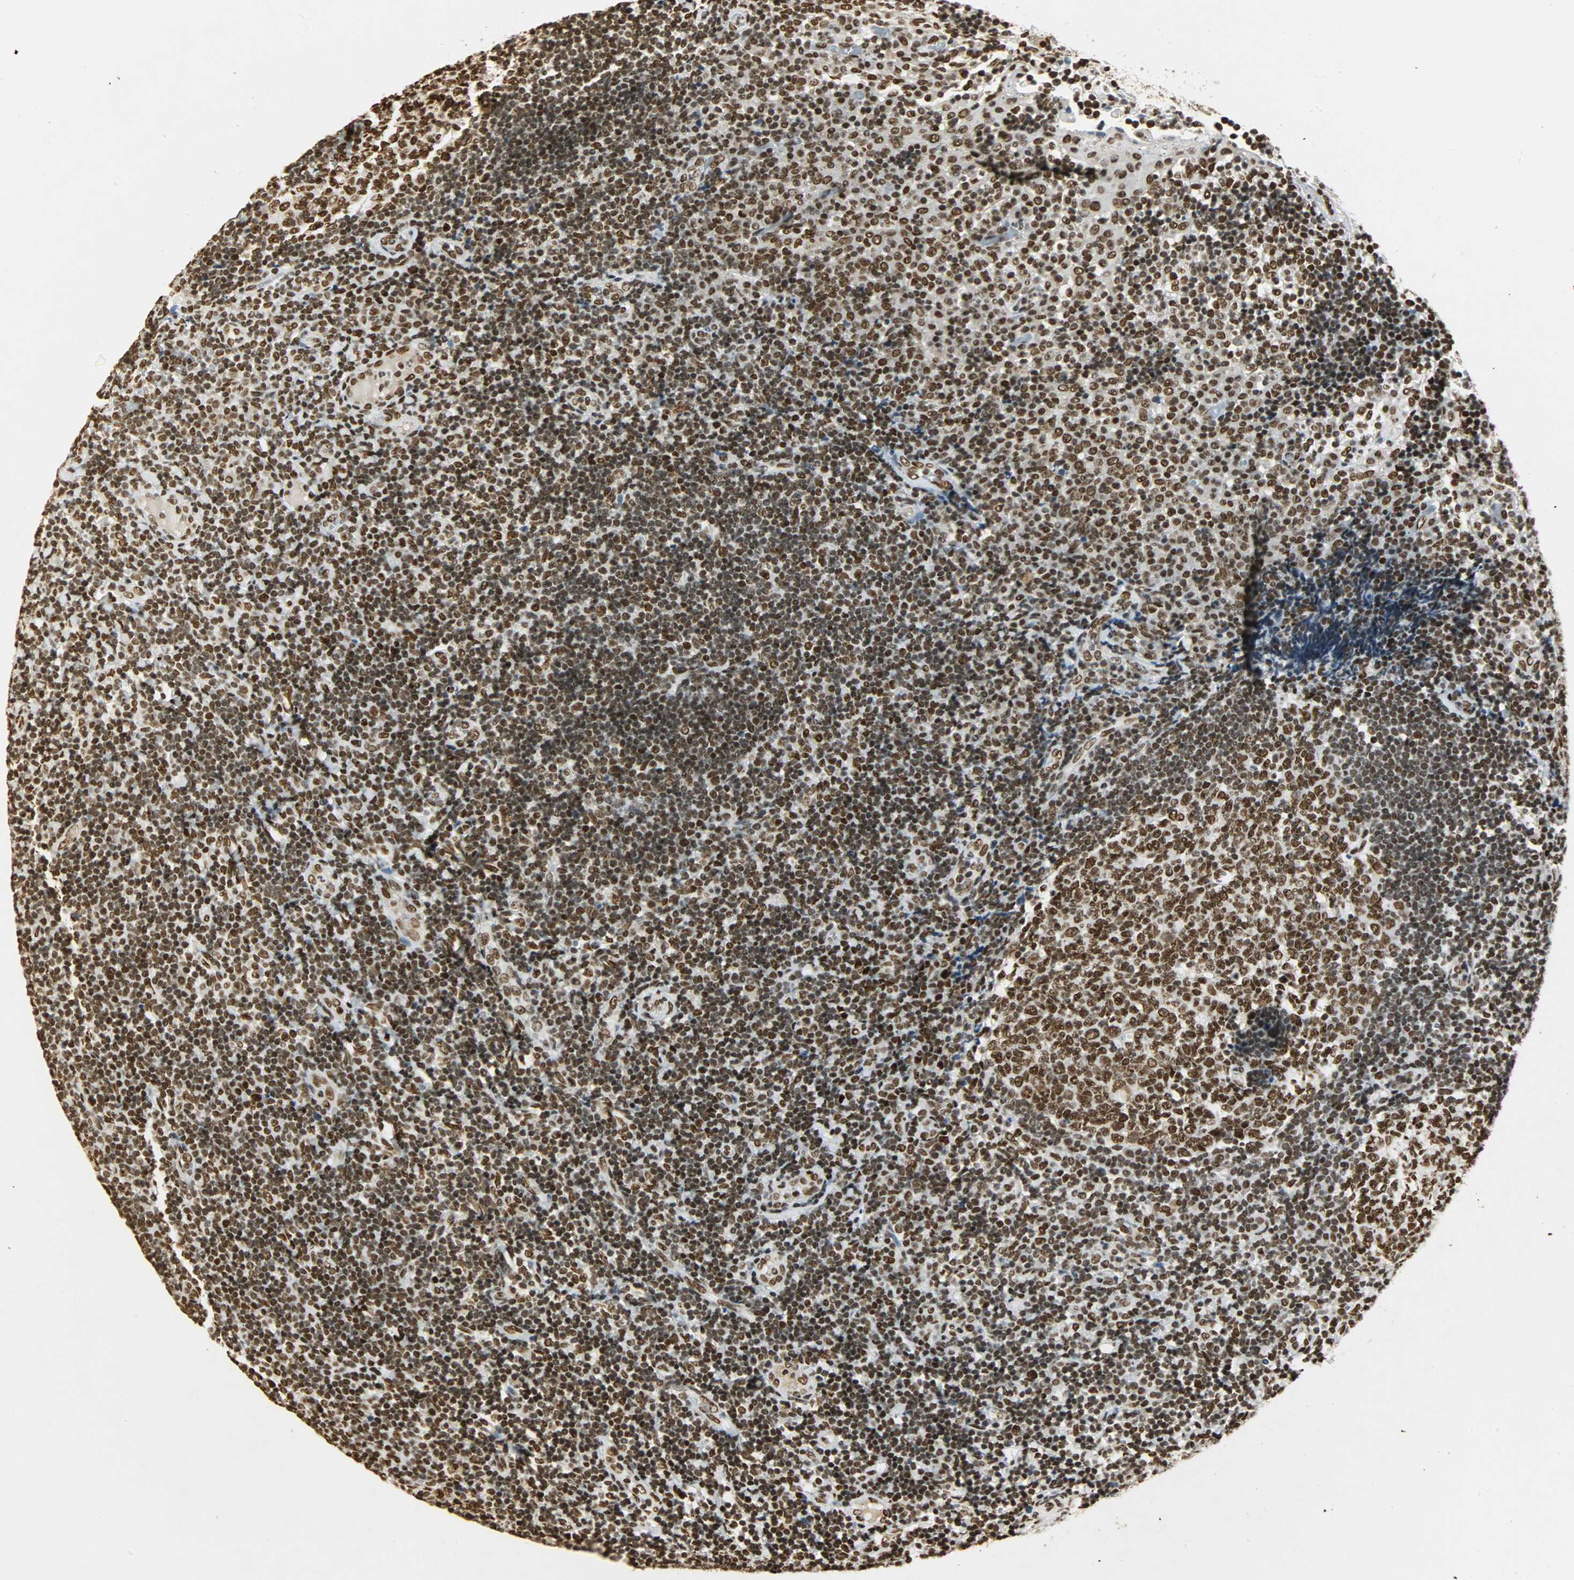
{"staining": {"intensity": "strong", "quantity": ">75%", "location": "nuclear"}, "tissue": "tonsil", "cell_type": "Germinal center cells", "image_type": "normal", "snomed": [{"axis": "morphology", "description": "Normal tissue, NOS"}, {"axis": "topography", "description": "Tonsil"}], "caption": "This histopathology image demonstrates immunohistochemistry (IHC) staining of normal tonsil, with high strong nuclear expression in about >75% of germinal center cells.", "gene": "KHDRBS1", "patient": {"sex": "female", "age": 40}}